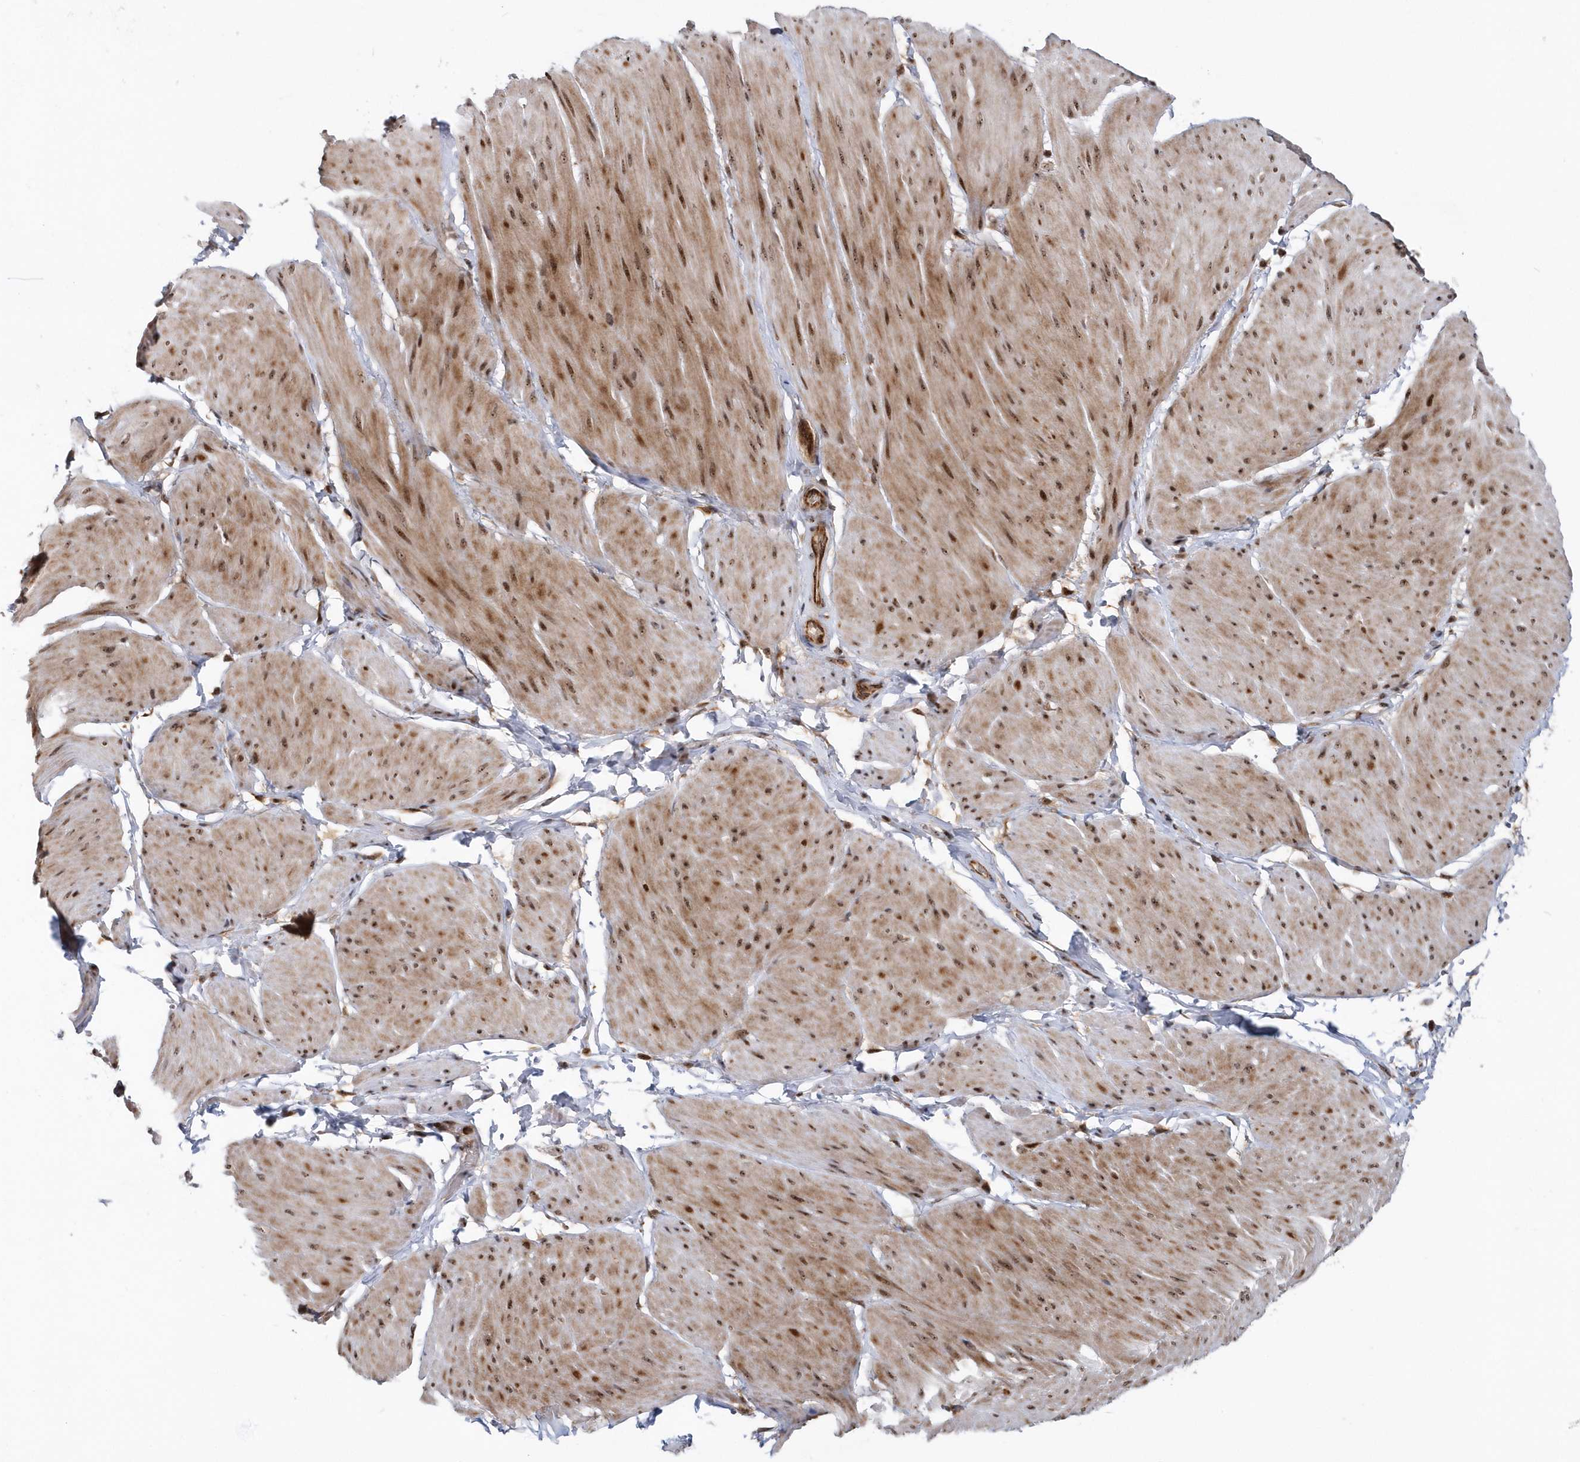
{"staining": {"intensity": "moderate", "quantity": ">75%", "location": "cytoplasmic/membranous,nuclear"}, "tissue": "smooth muscle", "cell_type": "Smooth muscle cells", "image_type": "normal", "snomed": [{"axis": "morphology", "description": "Urothelial carcinoma, High grade"}, {"axis": "topography", "description": "Urinary bladder"}], "caption": "Human smooth muscle stained for a protein (brown) exhibits moderate cytoplasmic/membranous,nuclear positive positivity in approximately >75% of smooth muscle cells.", "gene": "SOWAHB", "patient": {"sex": "male", "age": 46}}